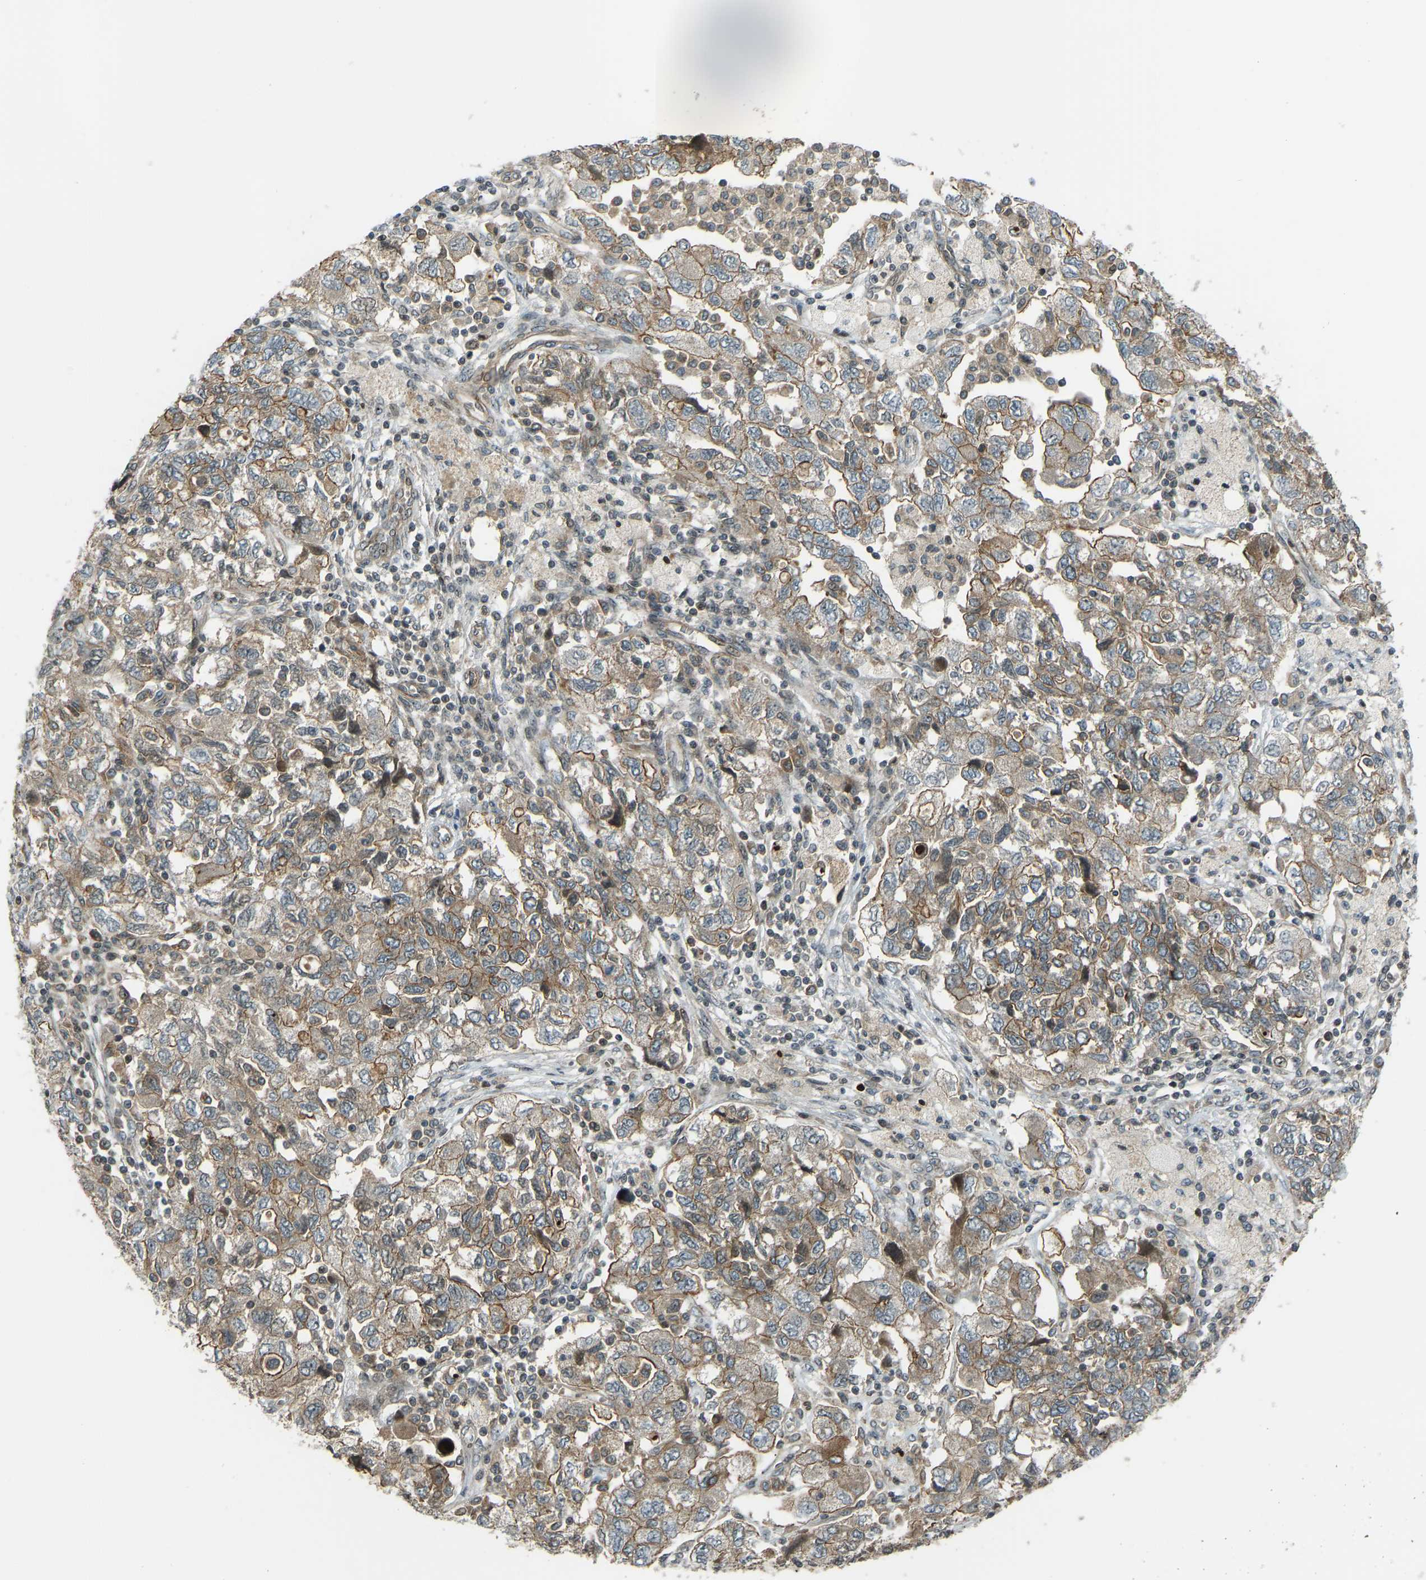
{"staining": {"intensity": "moderate", "quantity": ">75%", "location": "cytoplasmic/membranous"}, "tissue": "ovarian cancer", "cell_type": "Tumor cells", "image_type": "cancer", "snomed": [{"axis": "morphology", "description": "Carcinoma, NOS"}, {"axis": "morphology", "description": "Cystadenocarcinoma, serous, NOS"}, {"axis": "topography", "description": "Ovary"}], "caption": "High-power microscopy captured an immunohistochemistry photomicrograph of serous cystadenocarcinoma (ovarian), revealing moderate cytoplasmic/membranous expression in approximately >75% of tumor cells. (DAB (3,3'-diaminobenzidine) IHC, brown staining for protein, blue staining for nuclei).", "gene": "SVOPL", "patient": {"sex": "female", "age": 69}}